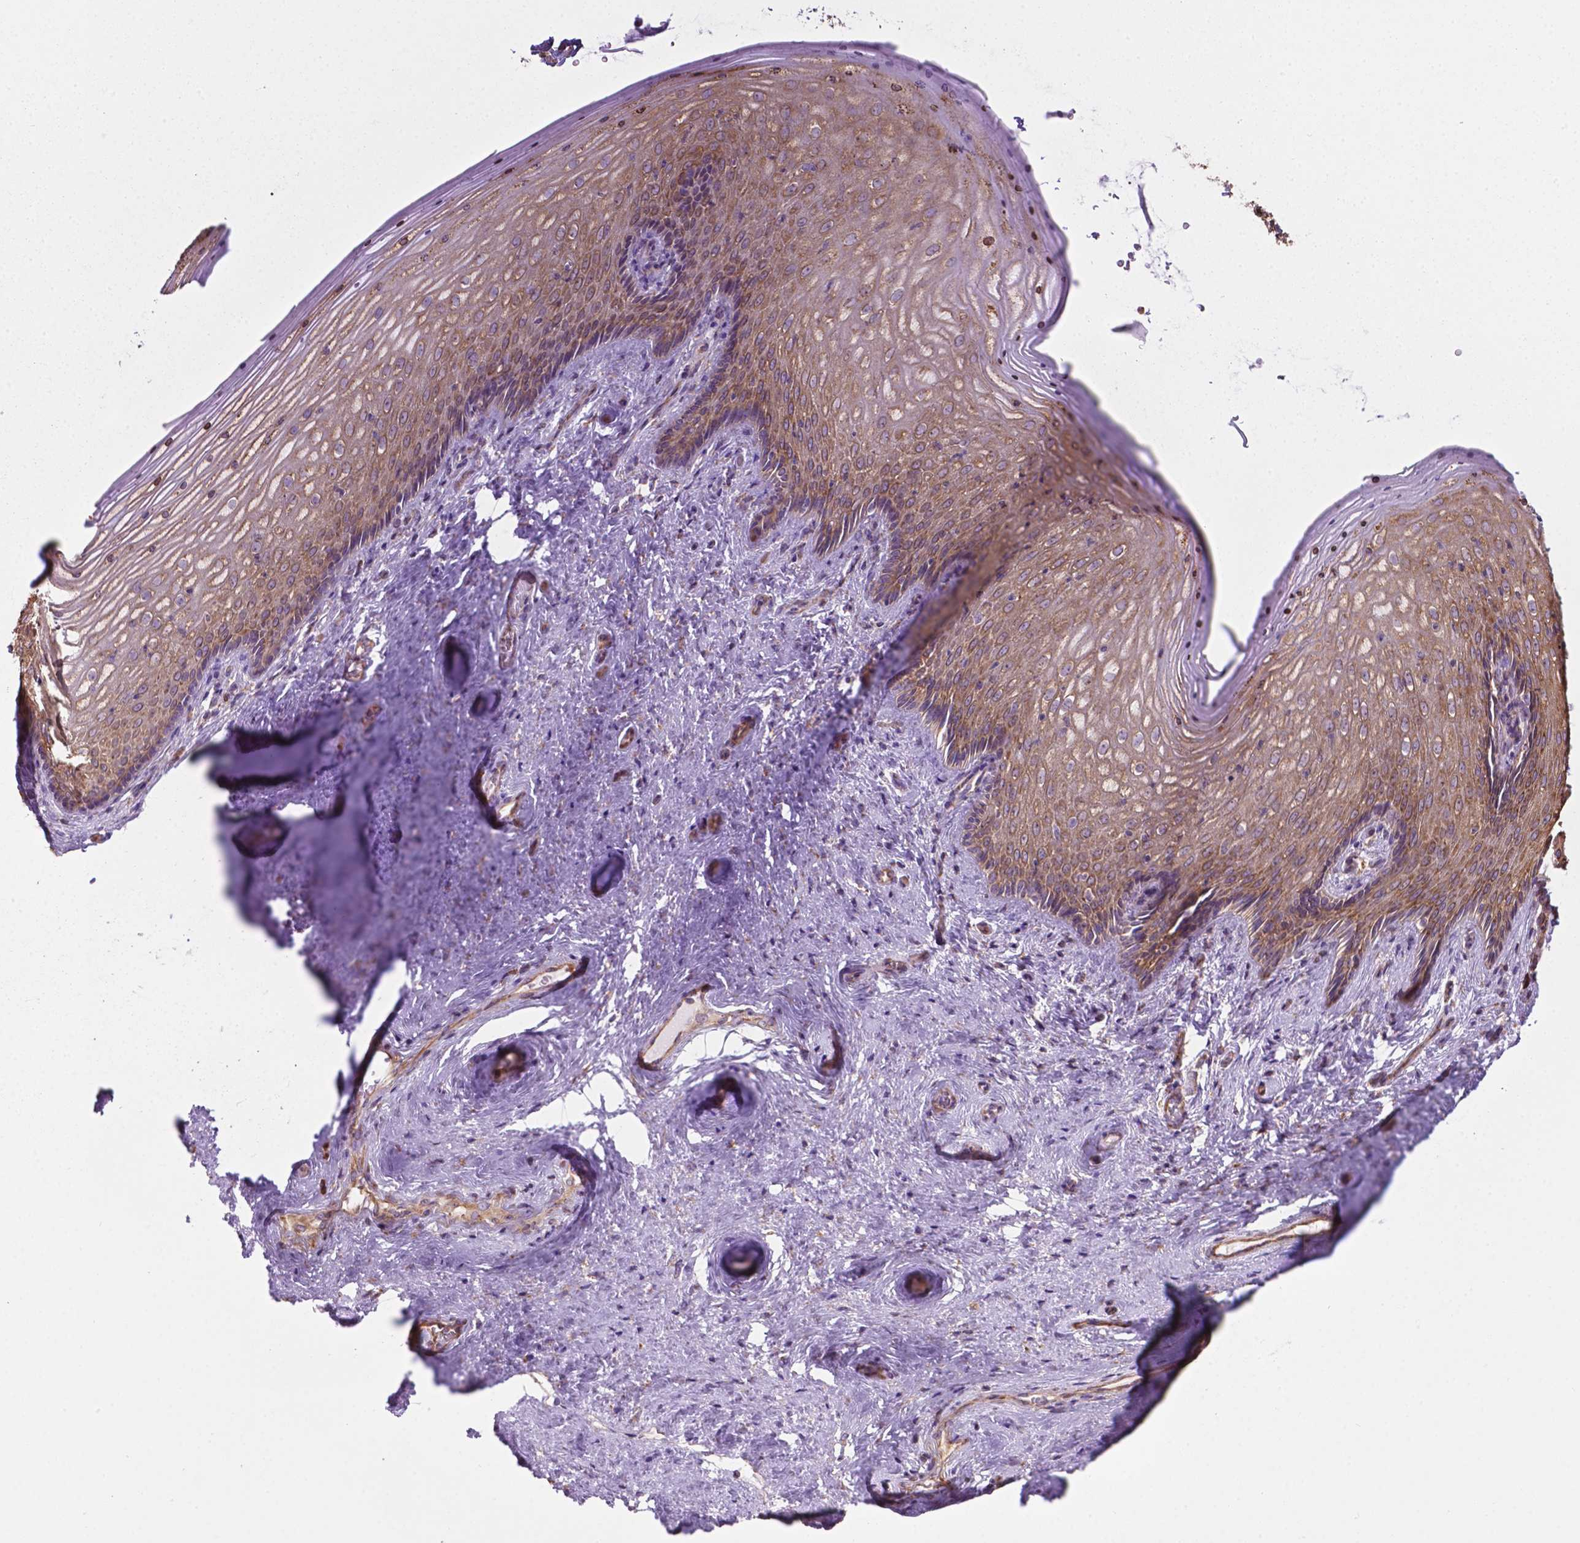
{"staining": {"intensity": "moderate", "quantity": ">75%", "location": "cytoplasmic/membranous"}, "tissue": "vagina", "cell_type": "Squamous epithelial cells", "image_type": "normal", "snomed": [{"axis": "morphology", "description": "Normal tissue, NOS"}, {"axis": "topography", "description": "Vagina"}], "caption": "The immunohistochemical stain labels moderate cytoplasmic/membranous staining in squamous epithelial cells of normal vagina.", "gene": "RPL29", "patient": {"sex": "female", "age": 45}}